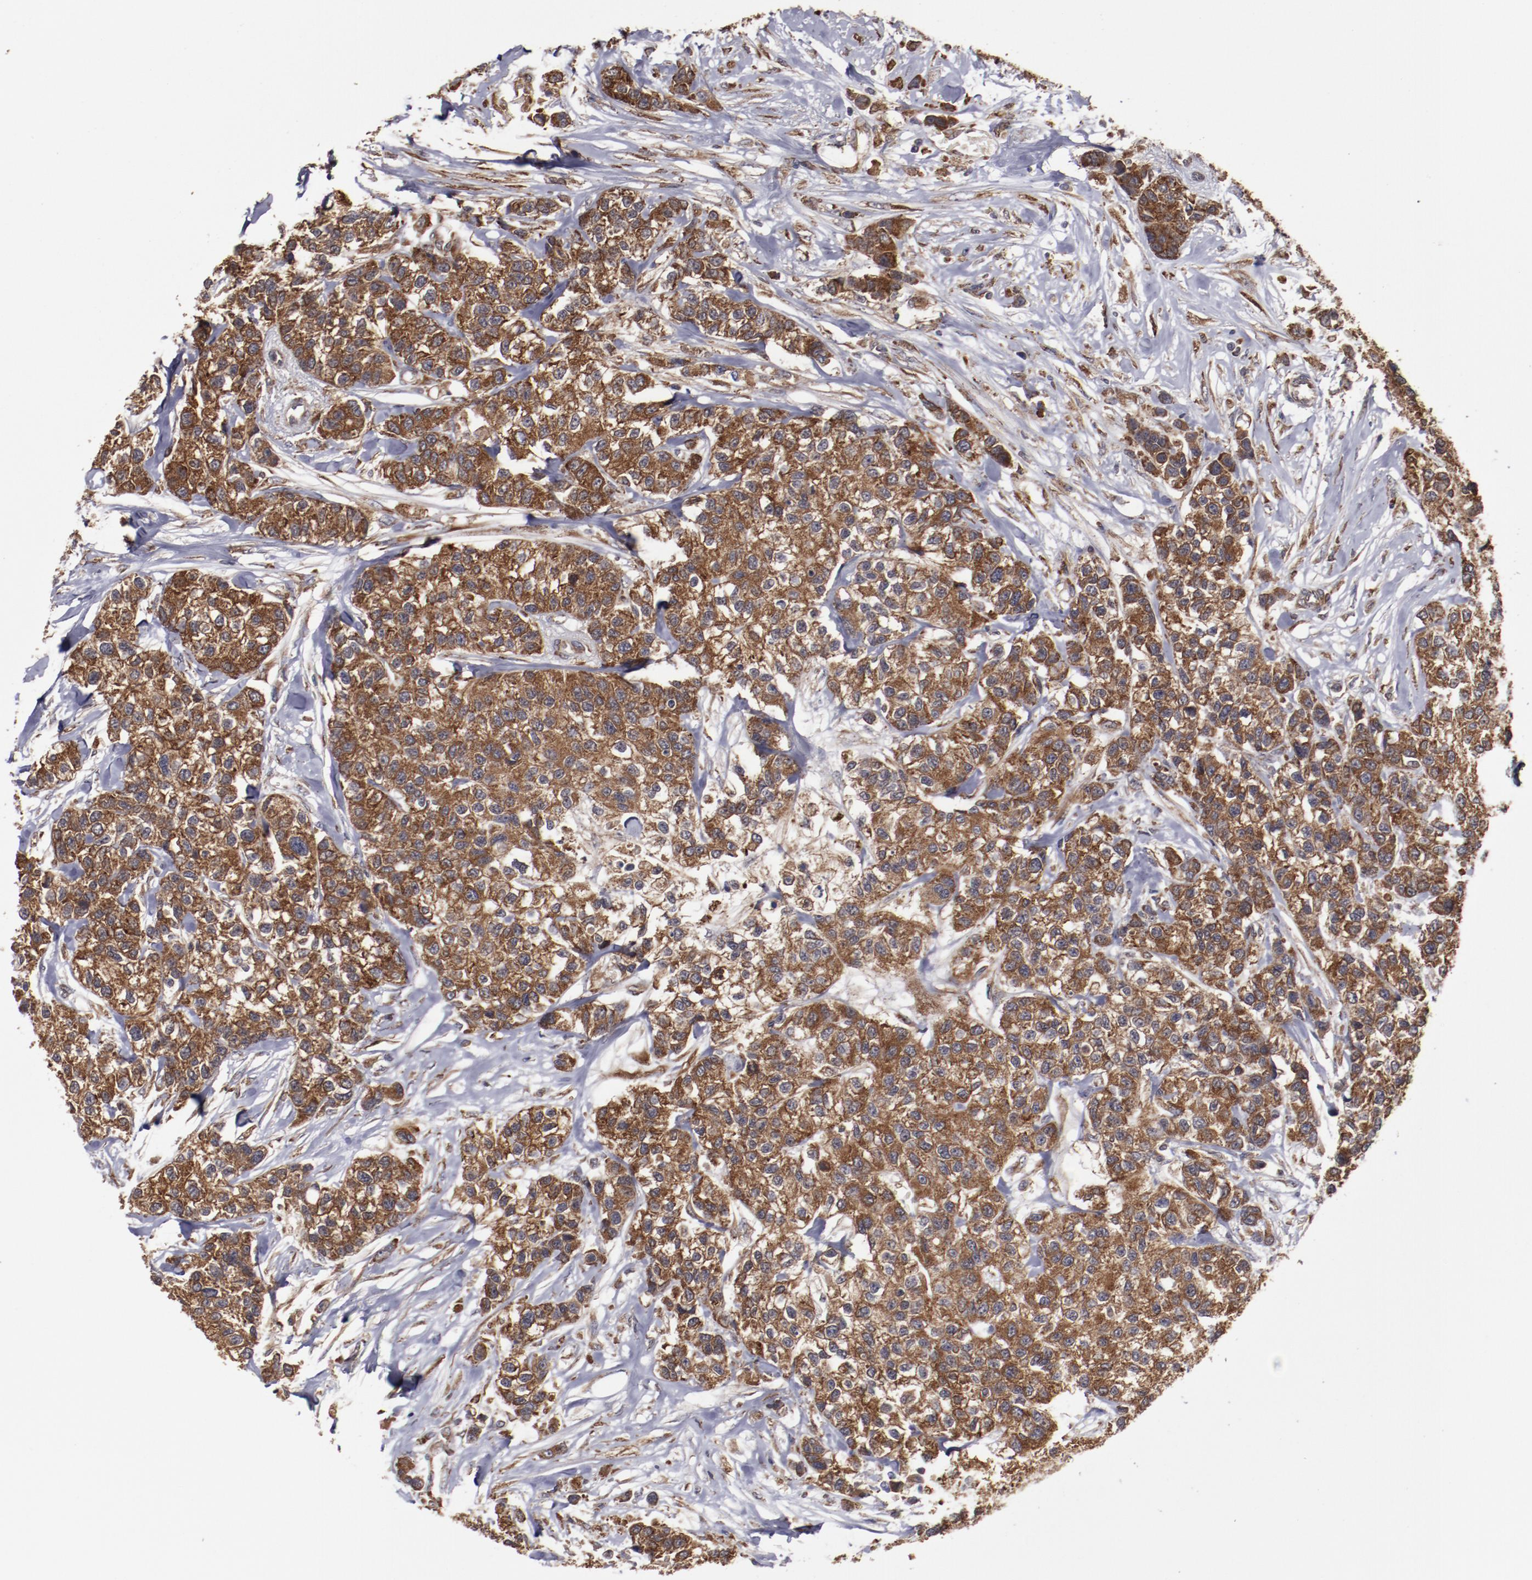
{"staining": {"intensity": "strong", "quantity": ">75%", "location": "cytoplasmic/membranous"}, "tissue": "breast cancer", "cell_type": "Tumor cells", "image_type": "cancer", "snomed": [{"axis": "morphology", "description": "Duct carcinoma"}, {"axis": "topography", "description": "Breast"}], "caption": "A high amount of strong cytoplasmic/membranous positivity is appreciated in approximately >75% of tumor cells in intraductal carcinoma (breast) tissue.", "gene": "RPS4Y1", "patient": {"sex": "female", "age": 51}}